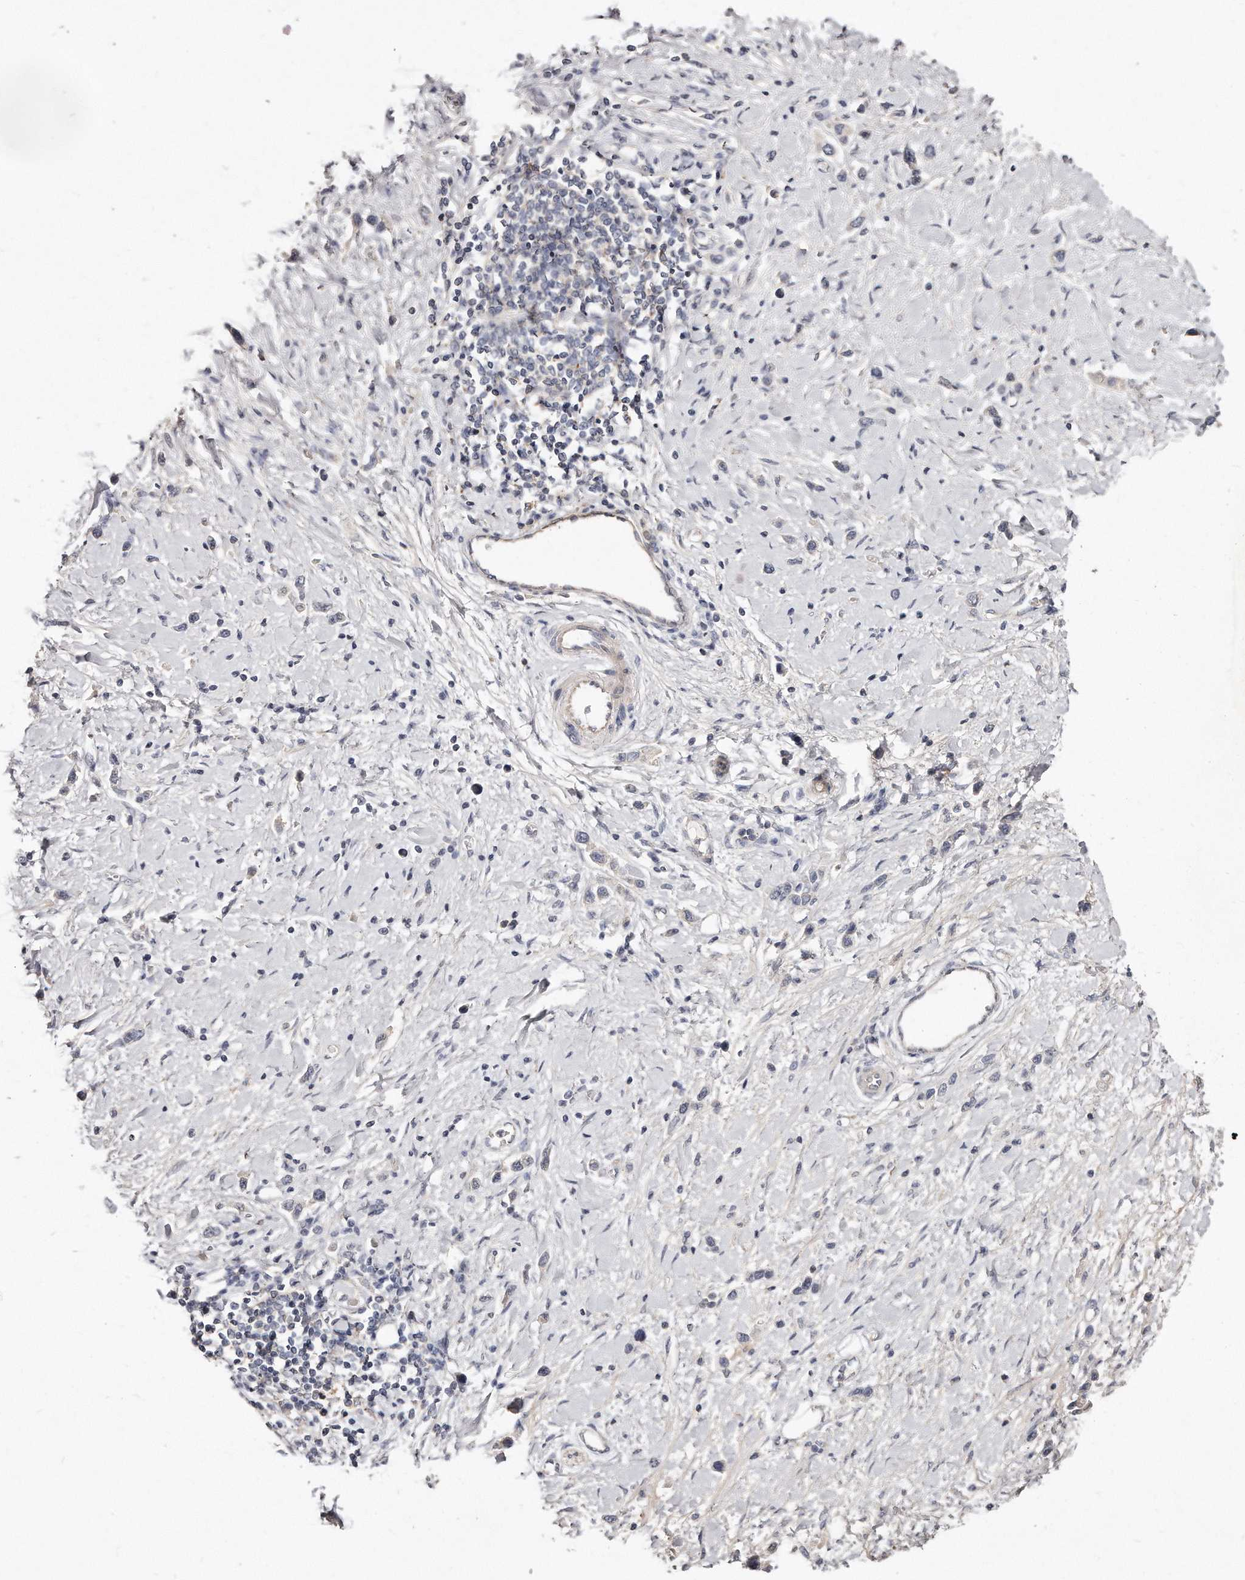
{"staining": {"intensity": "negative", "quantity": "none", "location": "none"}, "tissue": "stomach cancer", "cell_type": "Tumor cells", "image_type": "cancer", "snomed": [{"axis": "morphology", "description": "Adenocarcinoma, NOS"}, {"axis": "topography", "description": "Stomach"}], "caption": "The immunohistochemistry image has no significant staining in tumor cells of stomach adenocarcinoma tissue.", "gene": "TTLL4", "patient": {"sex": "female", "age": 65}}